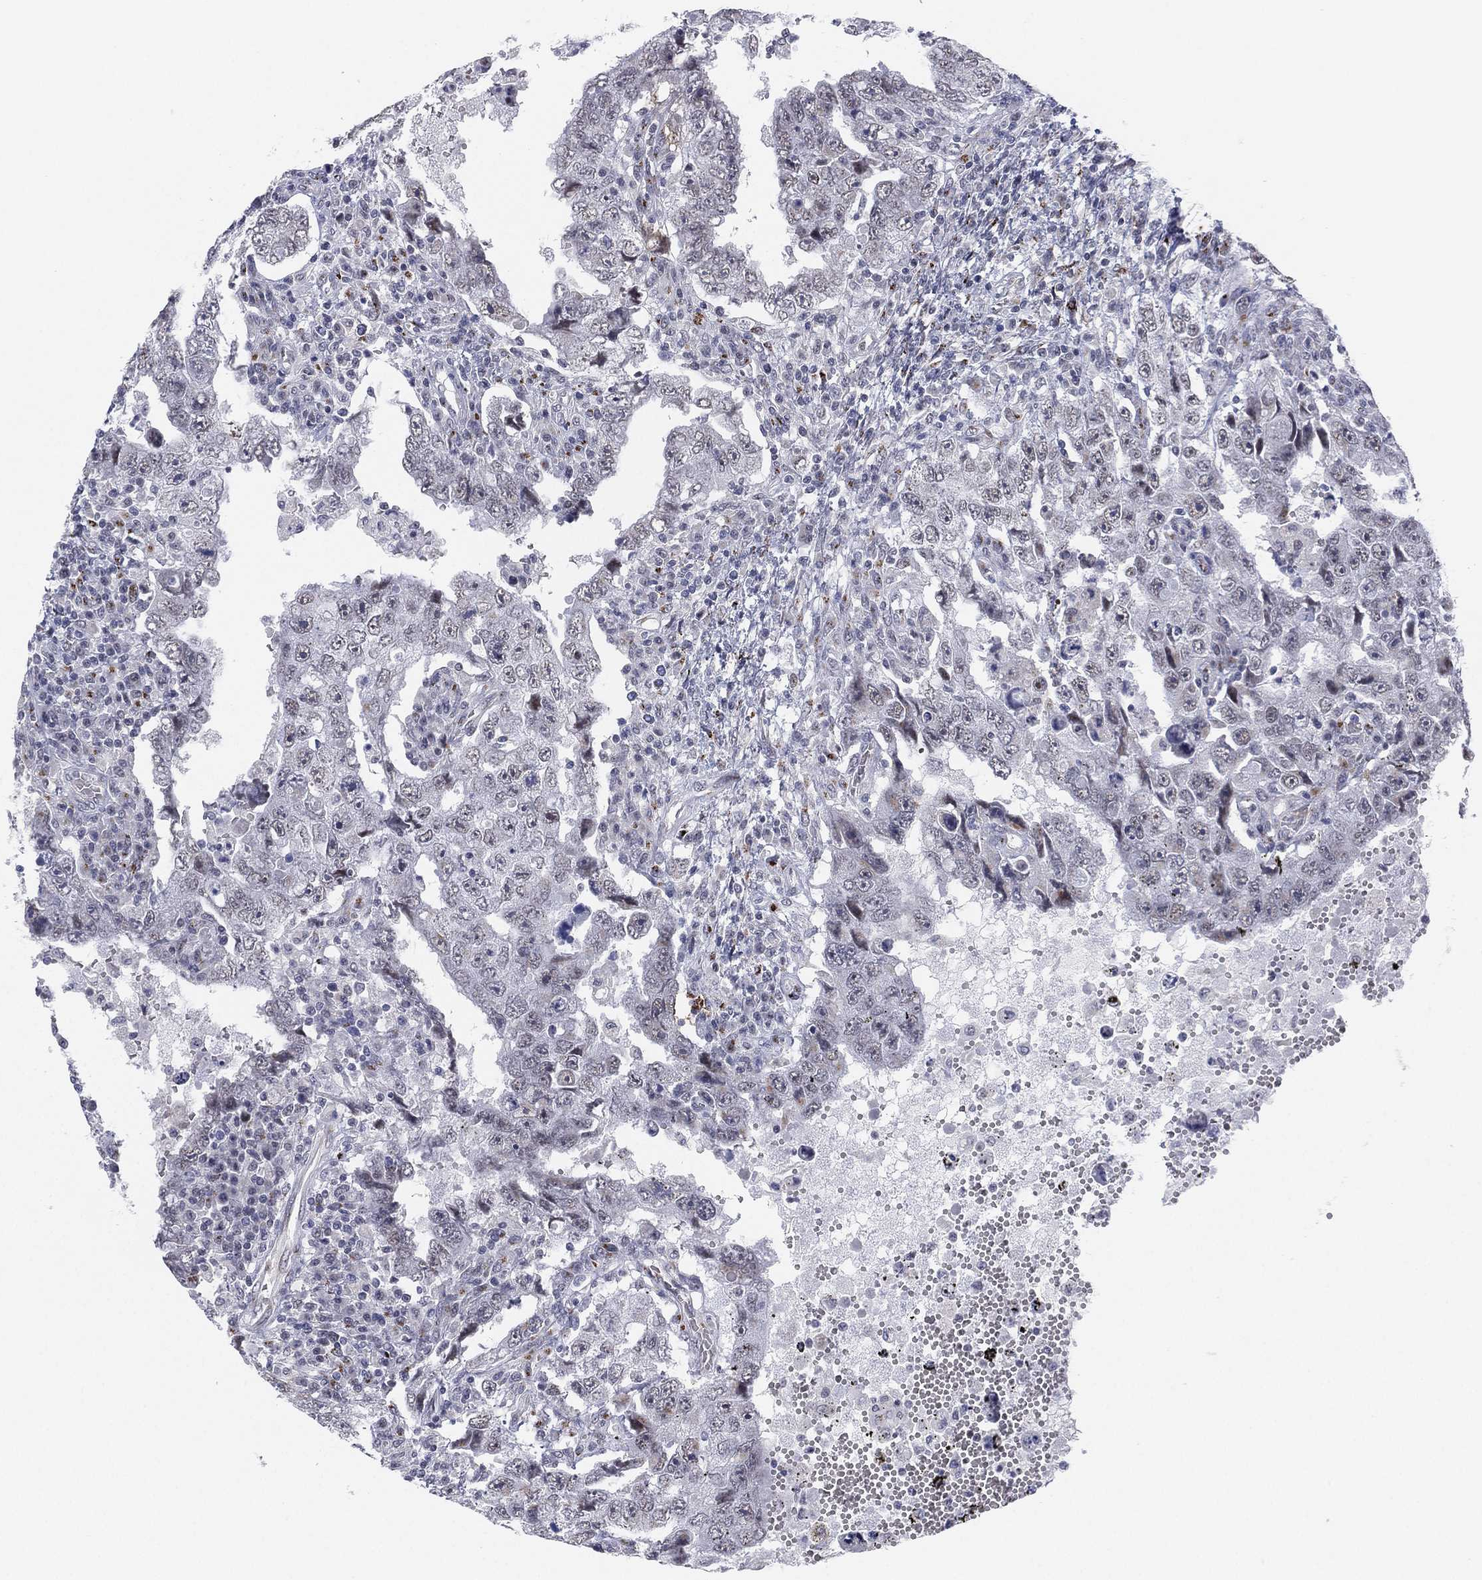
{"staining": {"intensity": "negative", "quantity": "none", "location": "none"}, "tissue": "testis cancer", "cell_type": "Tumor cells", "image_type": "cancer", "snomed": [{"axis": "morphology", "description": "Carcinoma, Embryonal, NOS"}, {"axis": "topography", "description": "Testis"}], "caption": "Photomicrograph shows no significant protein positivity in tumor cells of testis cancer.", "gene": "CD177", "patient": {"sex": "male", "age": 26}}